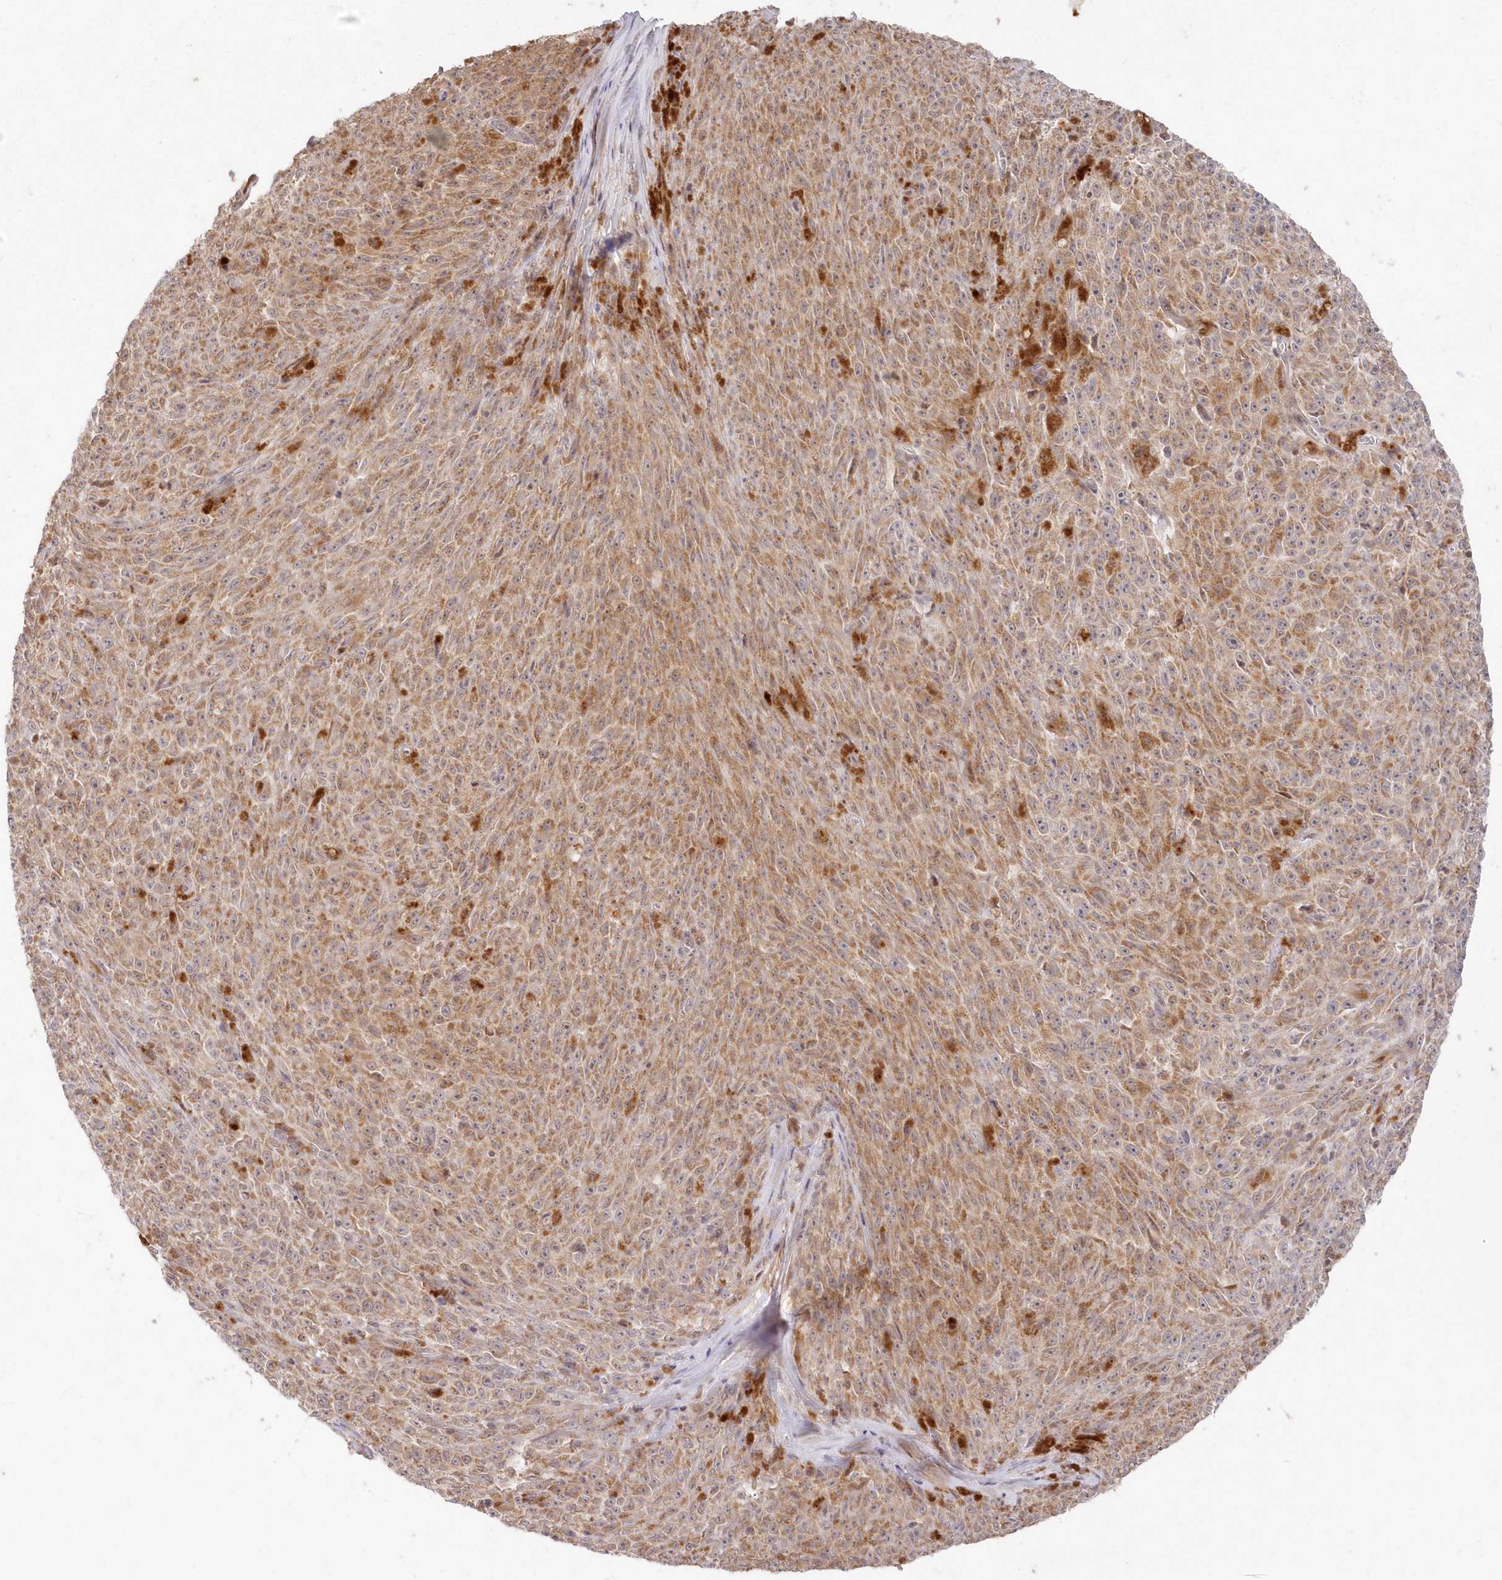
{"staining": {"intensity": "moderate", "quantity": ">75%", "location": "cytoplasmic/membranous"}, "tissue": "melanoma", "cell_type": "Tumor cells", "image_type": "cancer", "snomed": [{"axis": "morphology", "description": "Malignant melanoma, NOS"}, {"axis": "topography", "description": "Skin"}], "caption": "About >75% of tumor cells in human malignant melanoma show moderate cytoplasmic/membranous protein staining as visualized by brown immunohistochemical staining.", "gene": "ASCC1", "patient": {"sex": "female", "age": 82}}